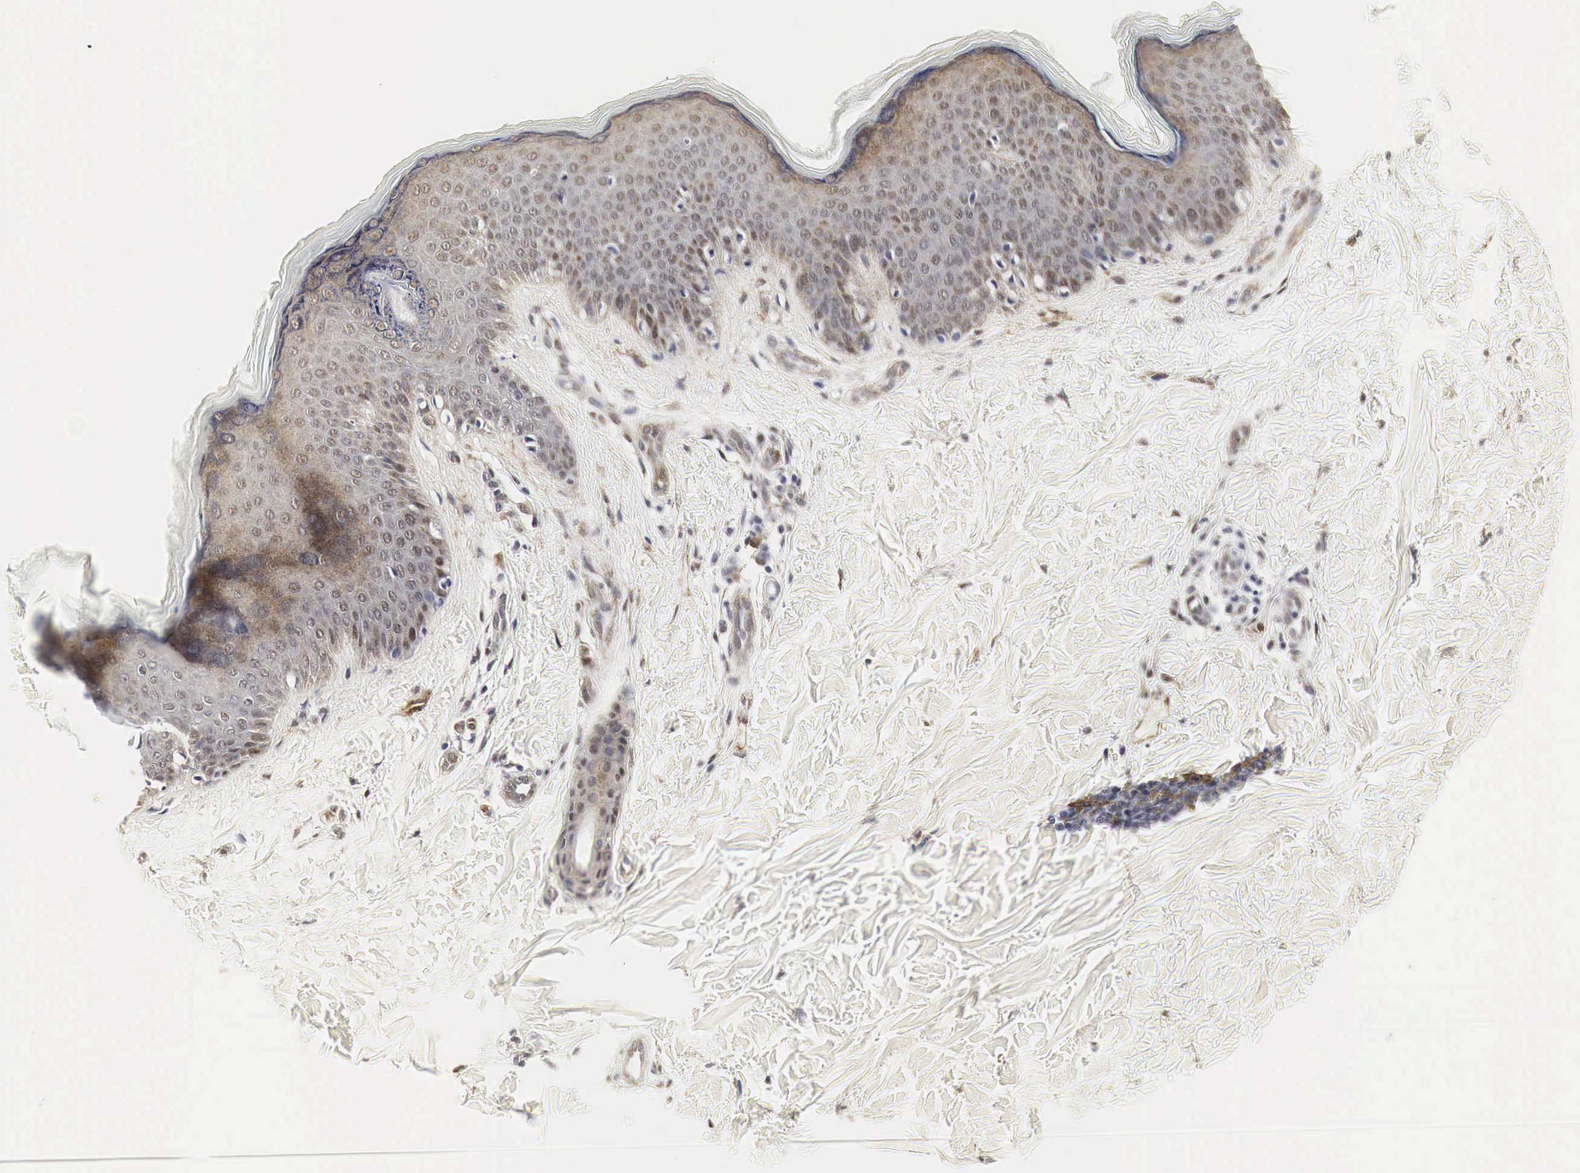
{"staining": {"intensity": "moderate", "quantity": ">75%", "location": "cytoplasmic/membranous"}, "tissue": "skin", "cell_type": "Fibroblasts", "image_type": "normal", "snomed": [{"axis": "morphology", "description": "Normal tissue, NOS"}, {"axis": "topography", "description": "Skin"}], "caption": "Immunohistochemistry of normal skin reveals medium levels of moderate cytoplasmic/membranous staining in approximately >75% of fibroblasts.", "gene": "SPIN1", "patient": {"sex": "female", "age": 17}}